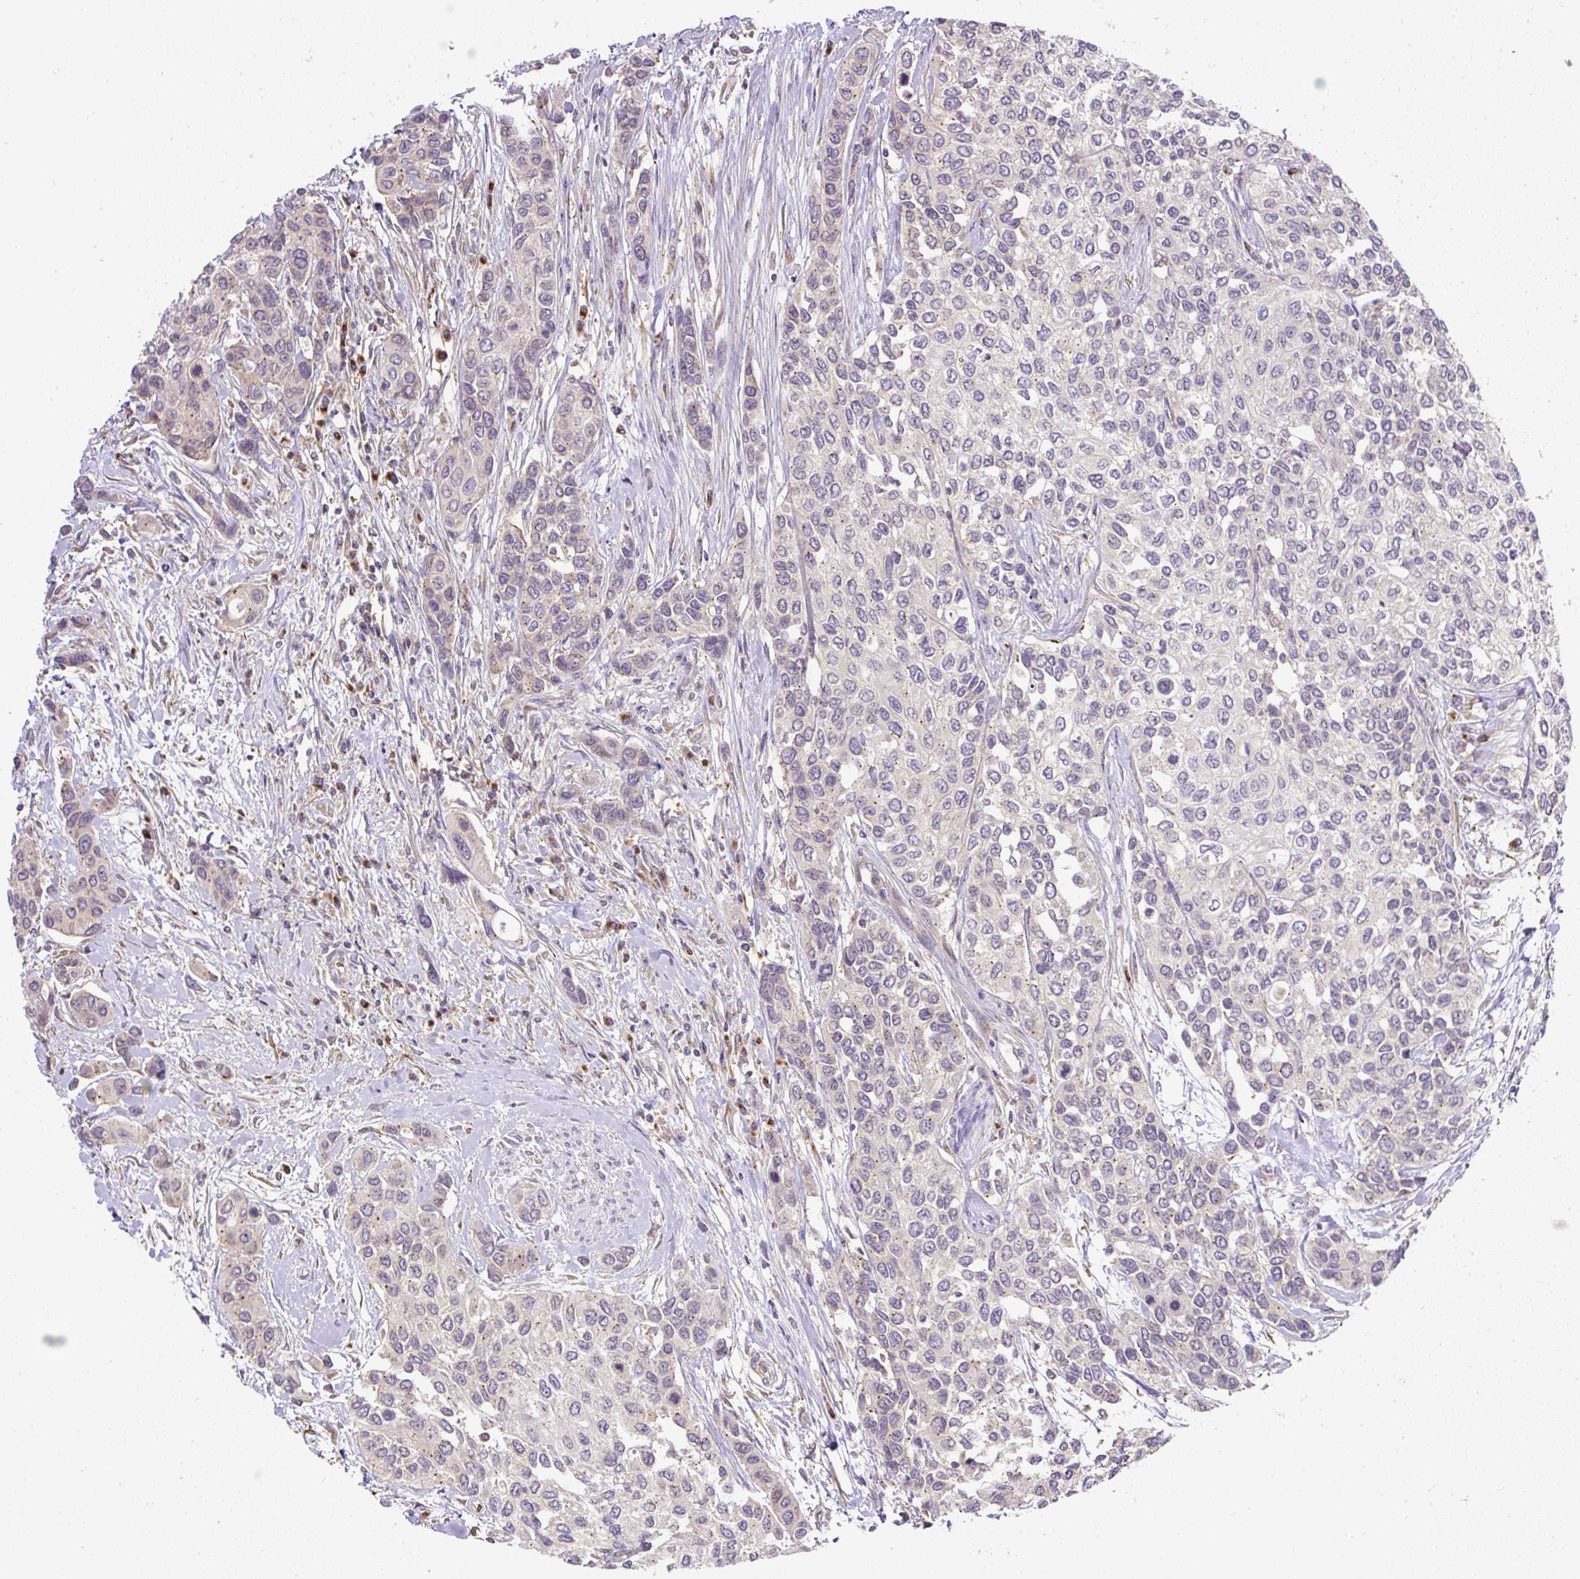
{"staining": {"intensity": "negative", "quantity": "none", "location": "none"}, "tissue": "urothelial cancer", "cell_type": "Tumor cells", "image_type": "cancer", "snomed": [{"axis": "morphology", "description": "Normal tissue, NOS"}, {"axis": "morphology", "description": "Urothelial carcinoma, High grade"}, {"axis": "topography", "description": "Vascular tissue"}, {"axis": "topography", "description": "Urinary bladder"}], "caption": "Micrograph shows no significant protein staining in tumor cells of urothelial carcinoma (high-grade).", "gene": "SMC4", "patient": {"sex": "female", "age": 56}}